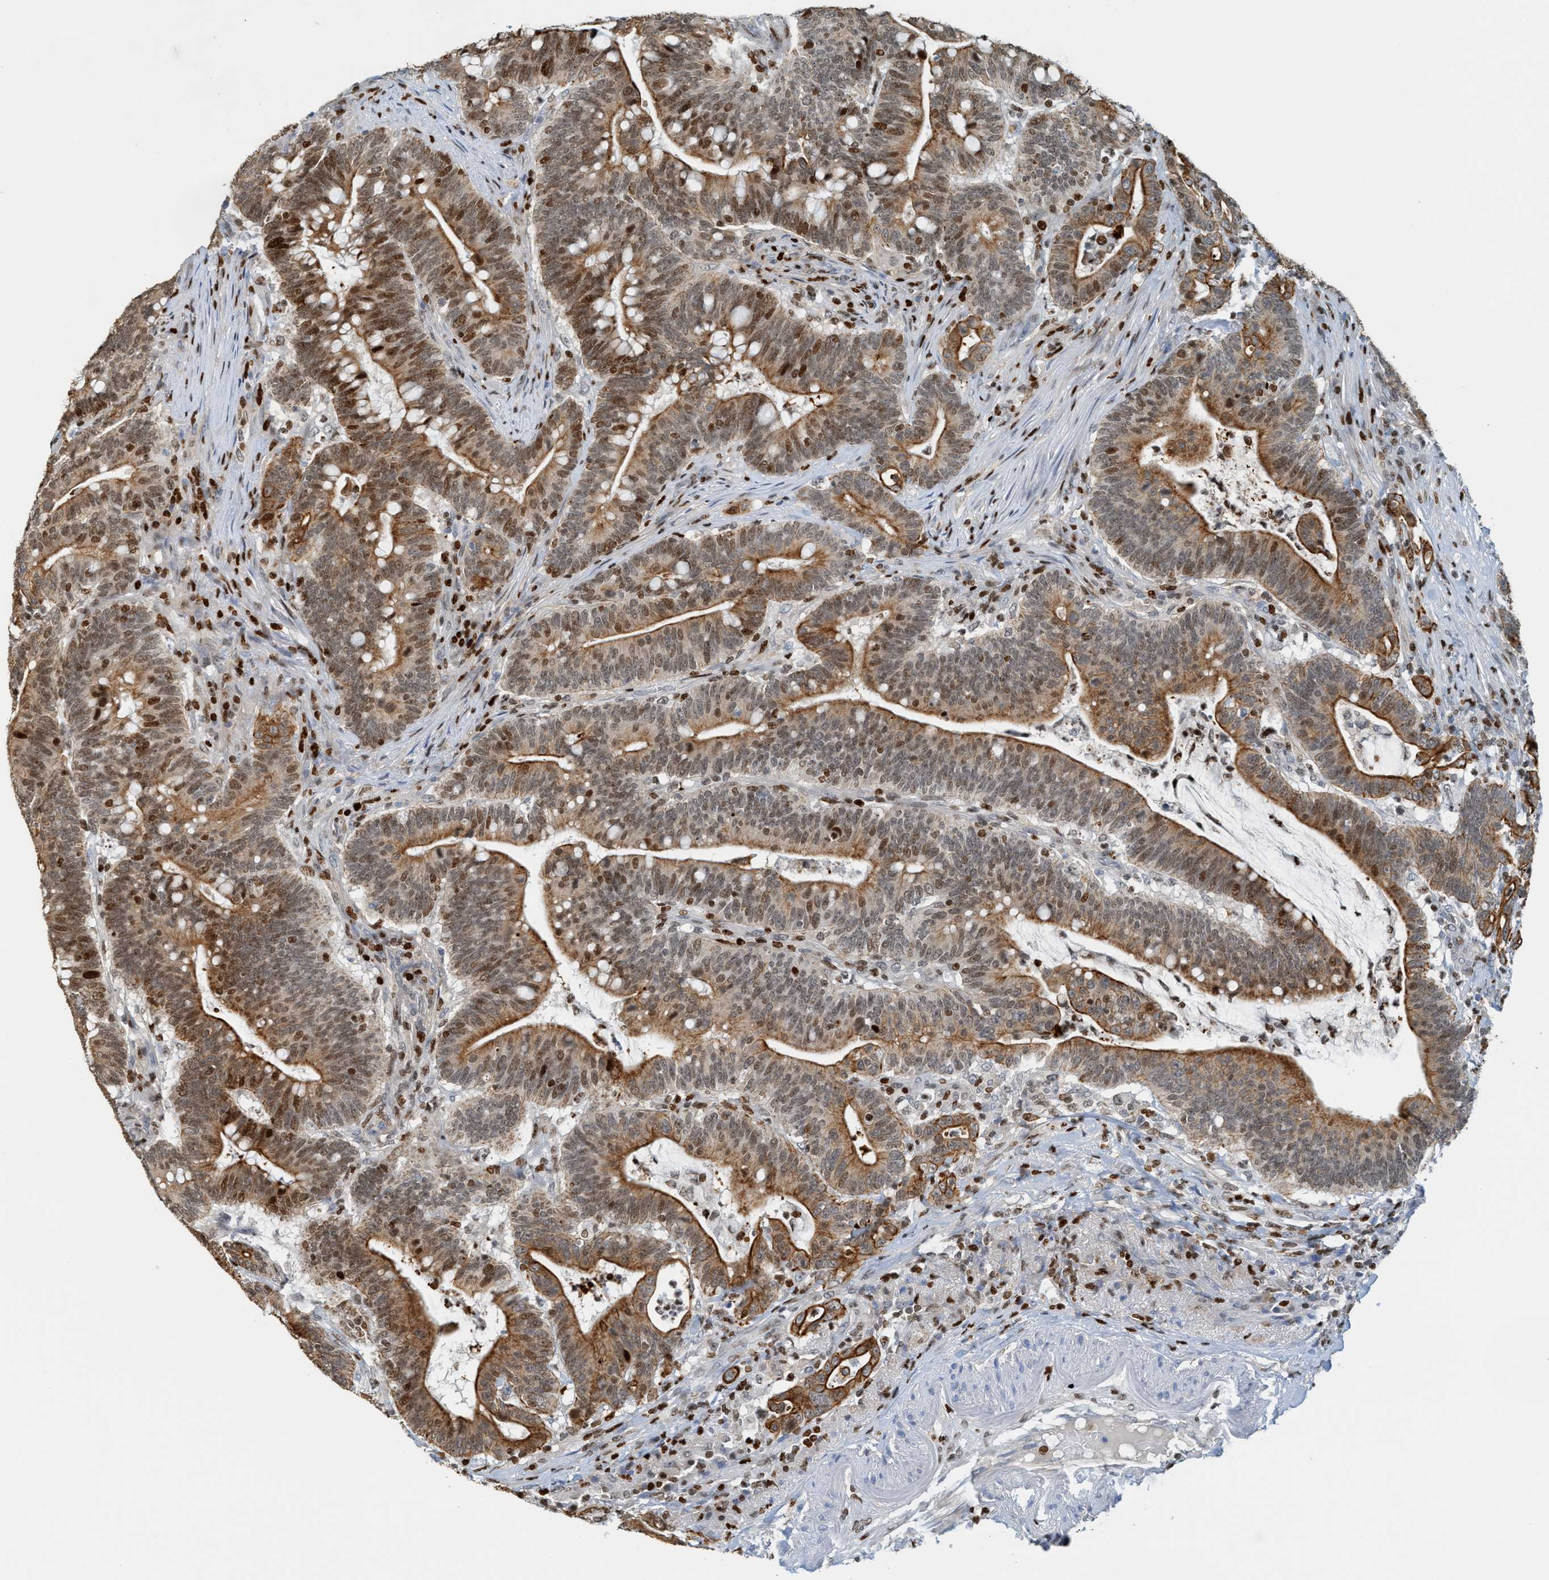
{"staining": {"intensity": "moderate", "quantity": ">75%", "location": "cytoplasmic/membranous,nuclear"}, "tissue": "colorectal cancer", "cell_type": "Tumor cells", "image_type": "cancer", "snomed": [{"axis": "morphology", "description": "Normal tissue, NOS"}, {"axis": "morphology", "description": "Adenocarcinoma, NOS"}, {"axis": "topography", "description": "Colon"}], "caption": "Immunohistochemistry (IHC) (DAB) staining of colorectal cancer (adenocarcinoma) displays moderate cytoplasmic/membranous and nuclear protein expression in approximately >75% of tumor cells. The staining is performed using DAB (3,3'-diaminobenzidine) brown chromogen to label protein expression. The nuclei are counter-stained blue using hematoxylin.", "gene": "SH3D19", "patient": {"sex": "female", "age": 66}}